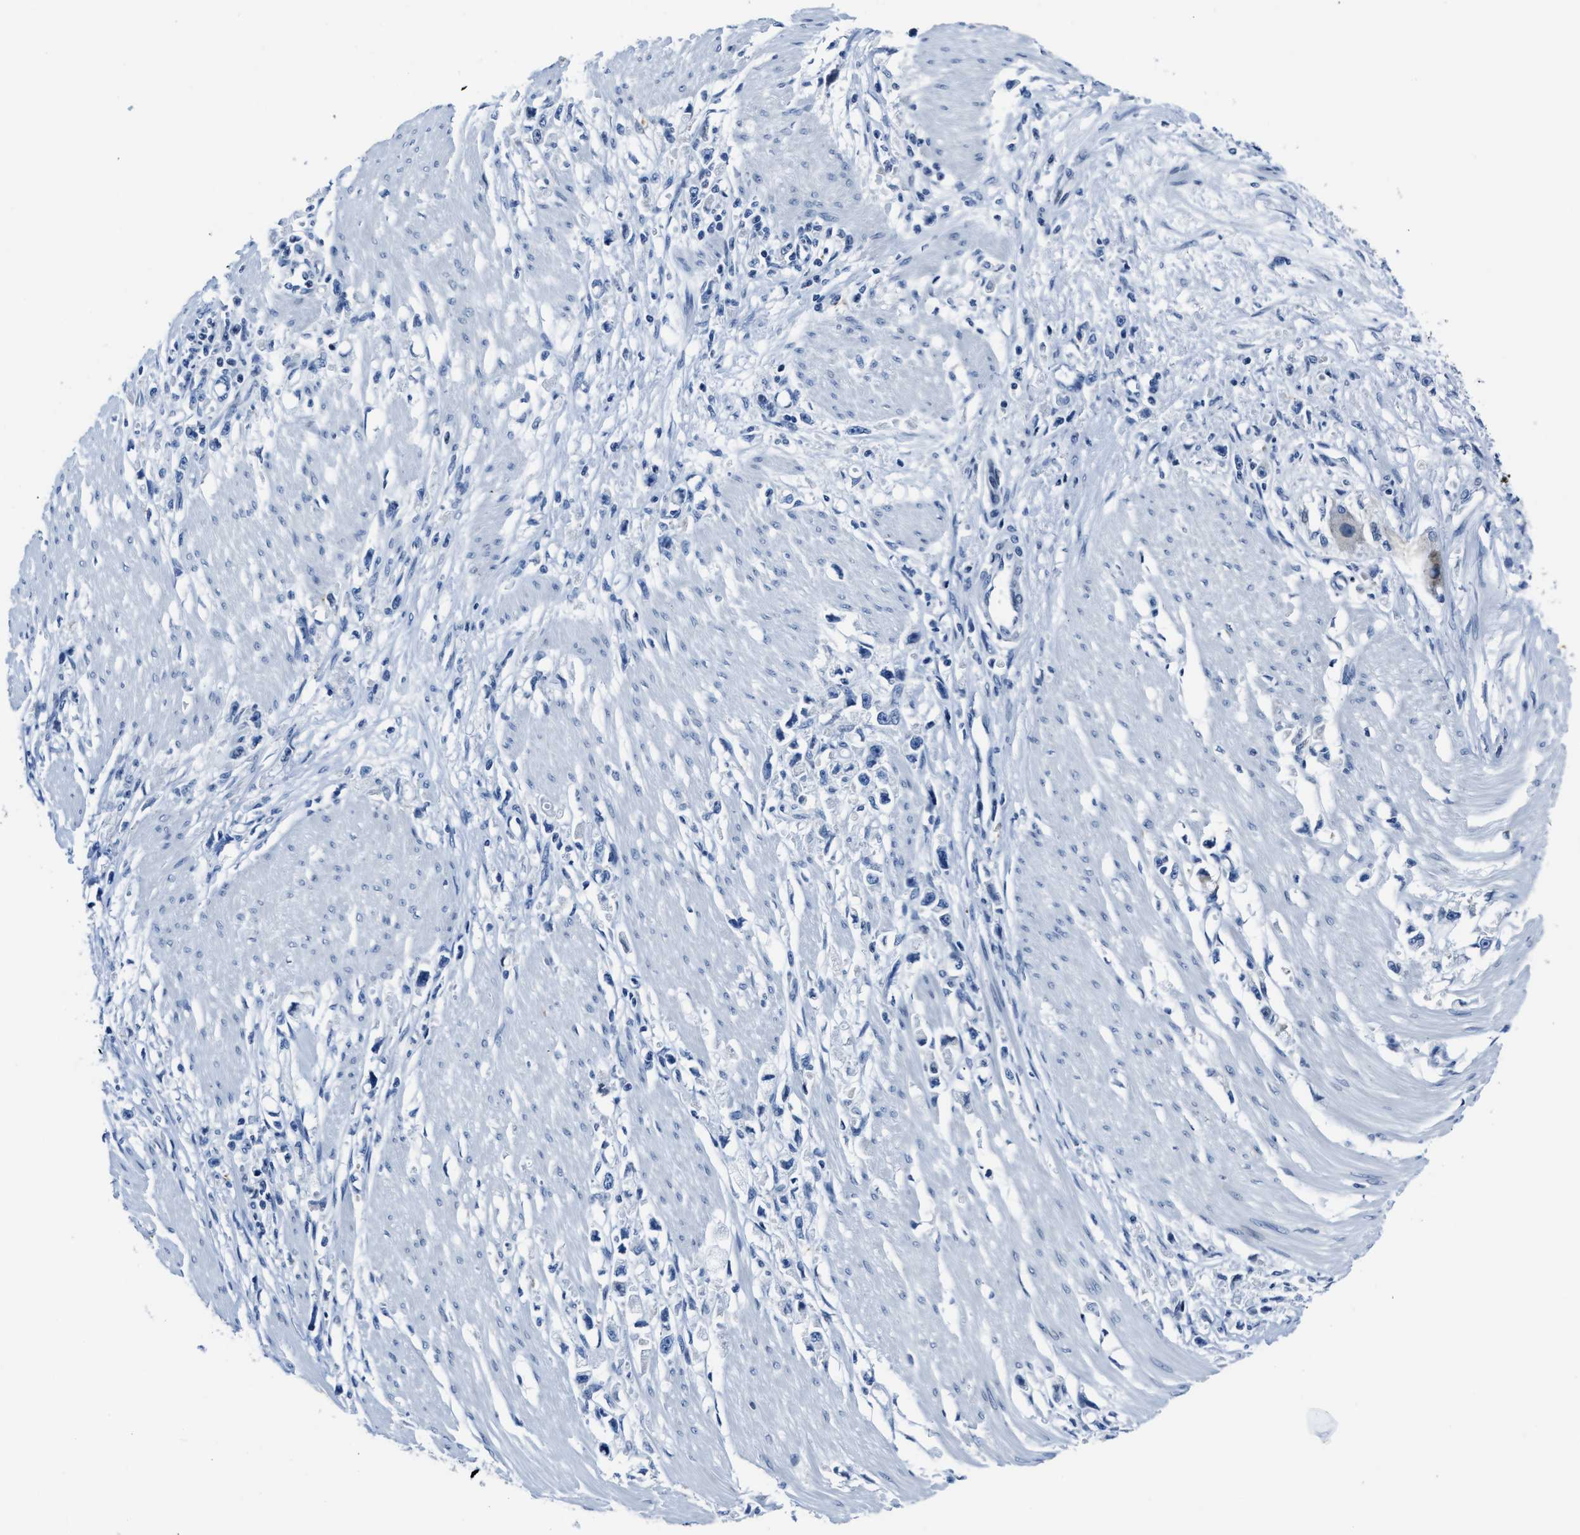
{"staining": {"intensity": "negative", "quantity": "none", "location": "none"}, "tissue": "stomach cancer", "cell_type": "Tumor cells", "image_type": "cancer", "snomed": [{"axis": "morphology", "description": "Adenocarcinoma, NOS"}, {"axis": "topography", "description": "Stomach"}], "caption": "Photomicrograph shows no significant protein staining in tumor cells of adenocarcinoma (stomach).", "gene": "ASZ1", "patient": {"sex": "female", "age": 59}}